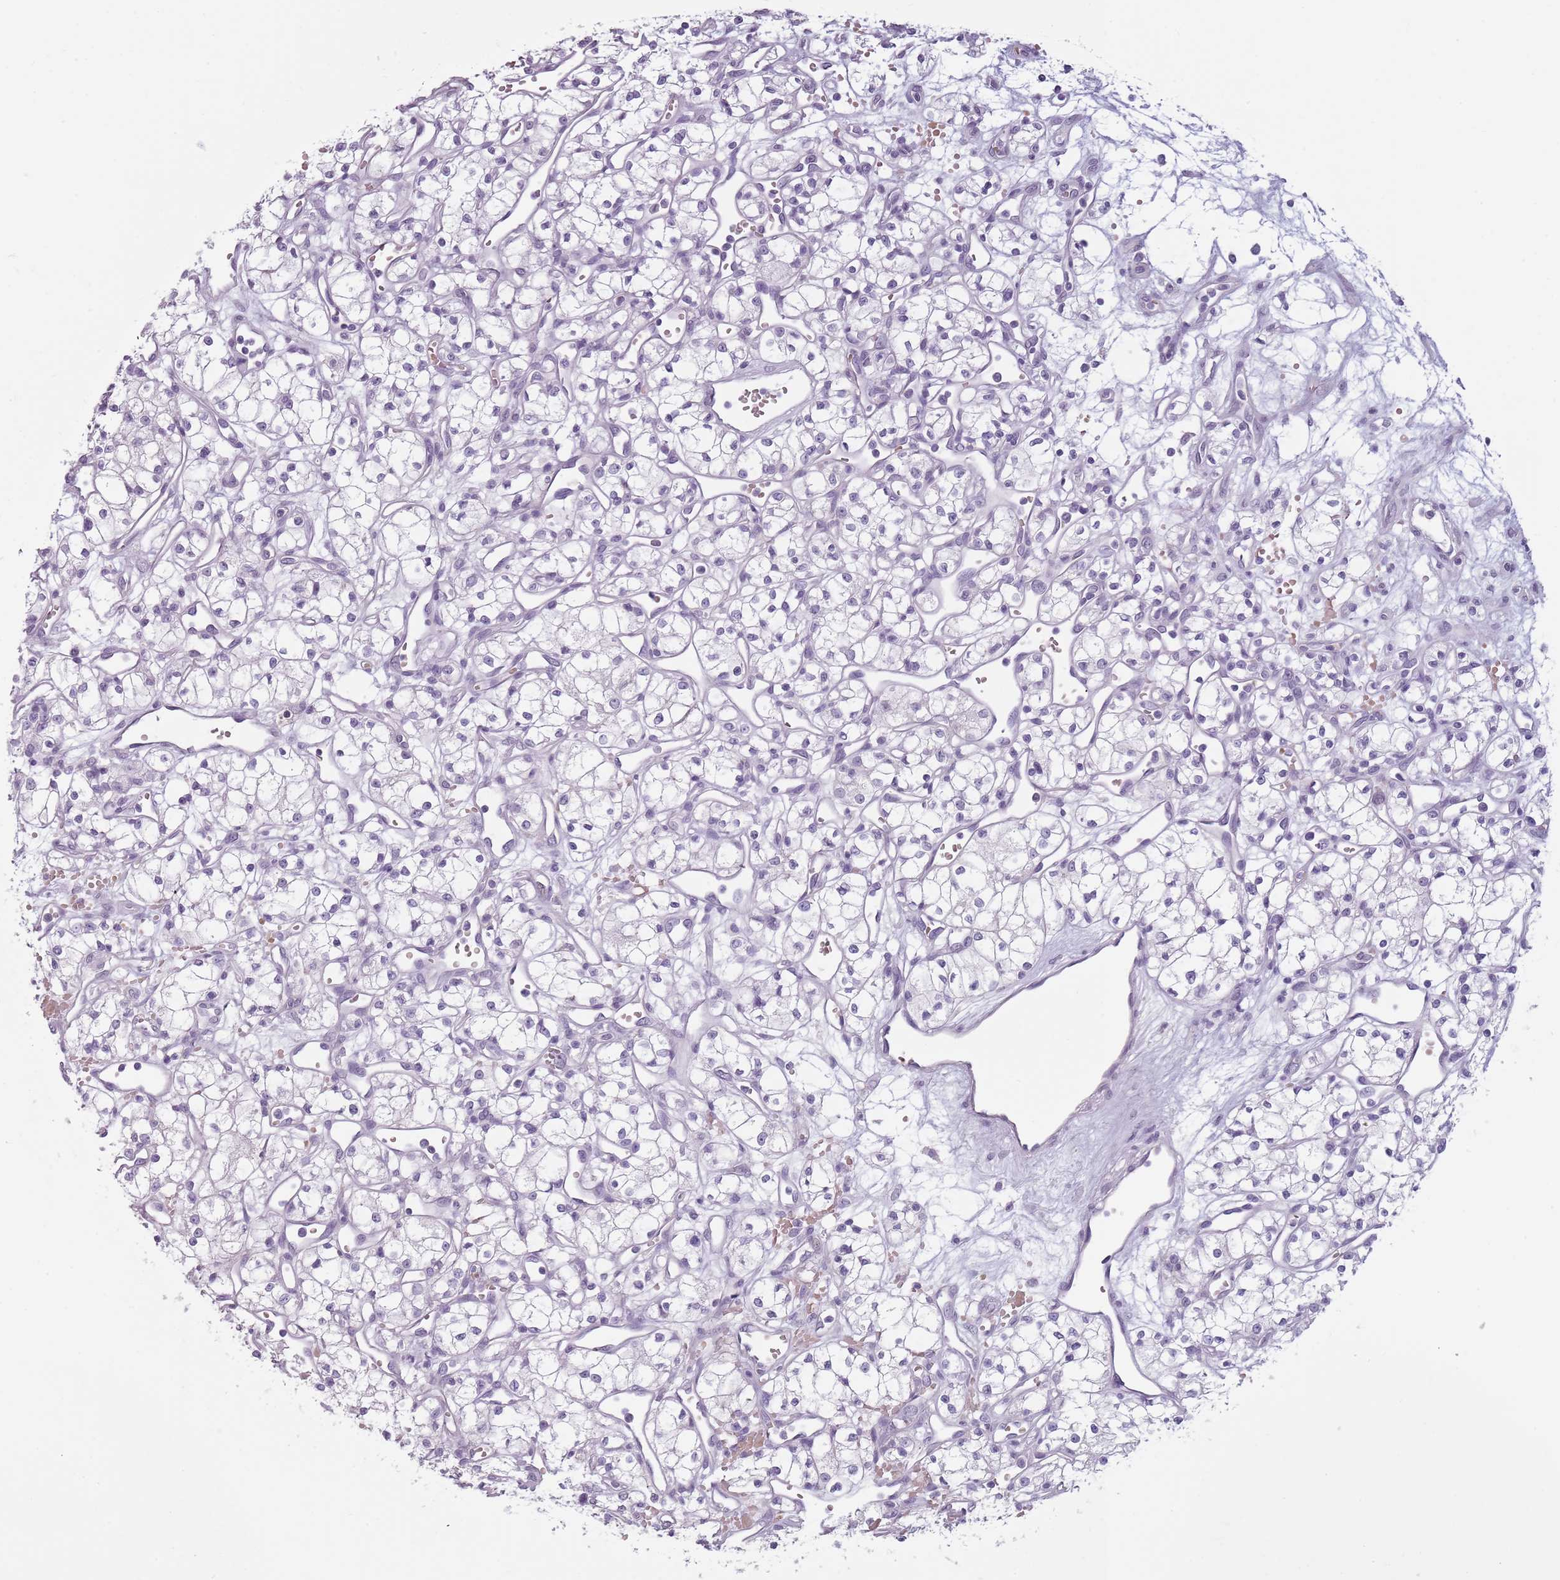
{"staining": {"intensity": "negative", "quantity": "none", "location": "none"}, "tissue": "renal cancer", "cell_type": "Tumor cells", "image_type": "cancer", "snomed": [{"axis": "morphology", "description": "Adenocarcinoma, NOS"}, {"axis": "topography", "description": "Kidney"}], "caption": "The photomicrograph displays no significant staining in tumor cells of renal cancer. (DAB (3,3'-diaminobenzidine) immunohistochemistry, high magnification).", "gene": "PIEZO1", "patient": {"sex": "male", "age": 59}}